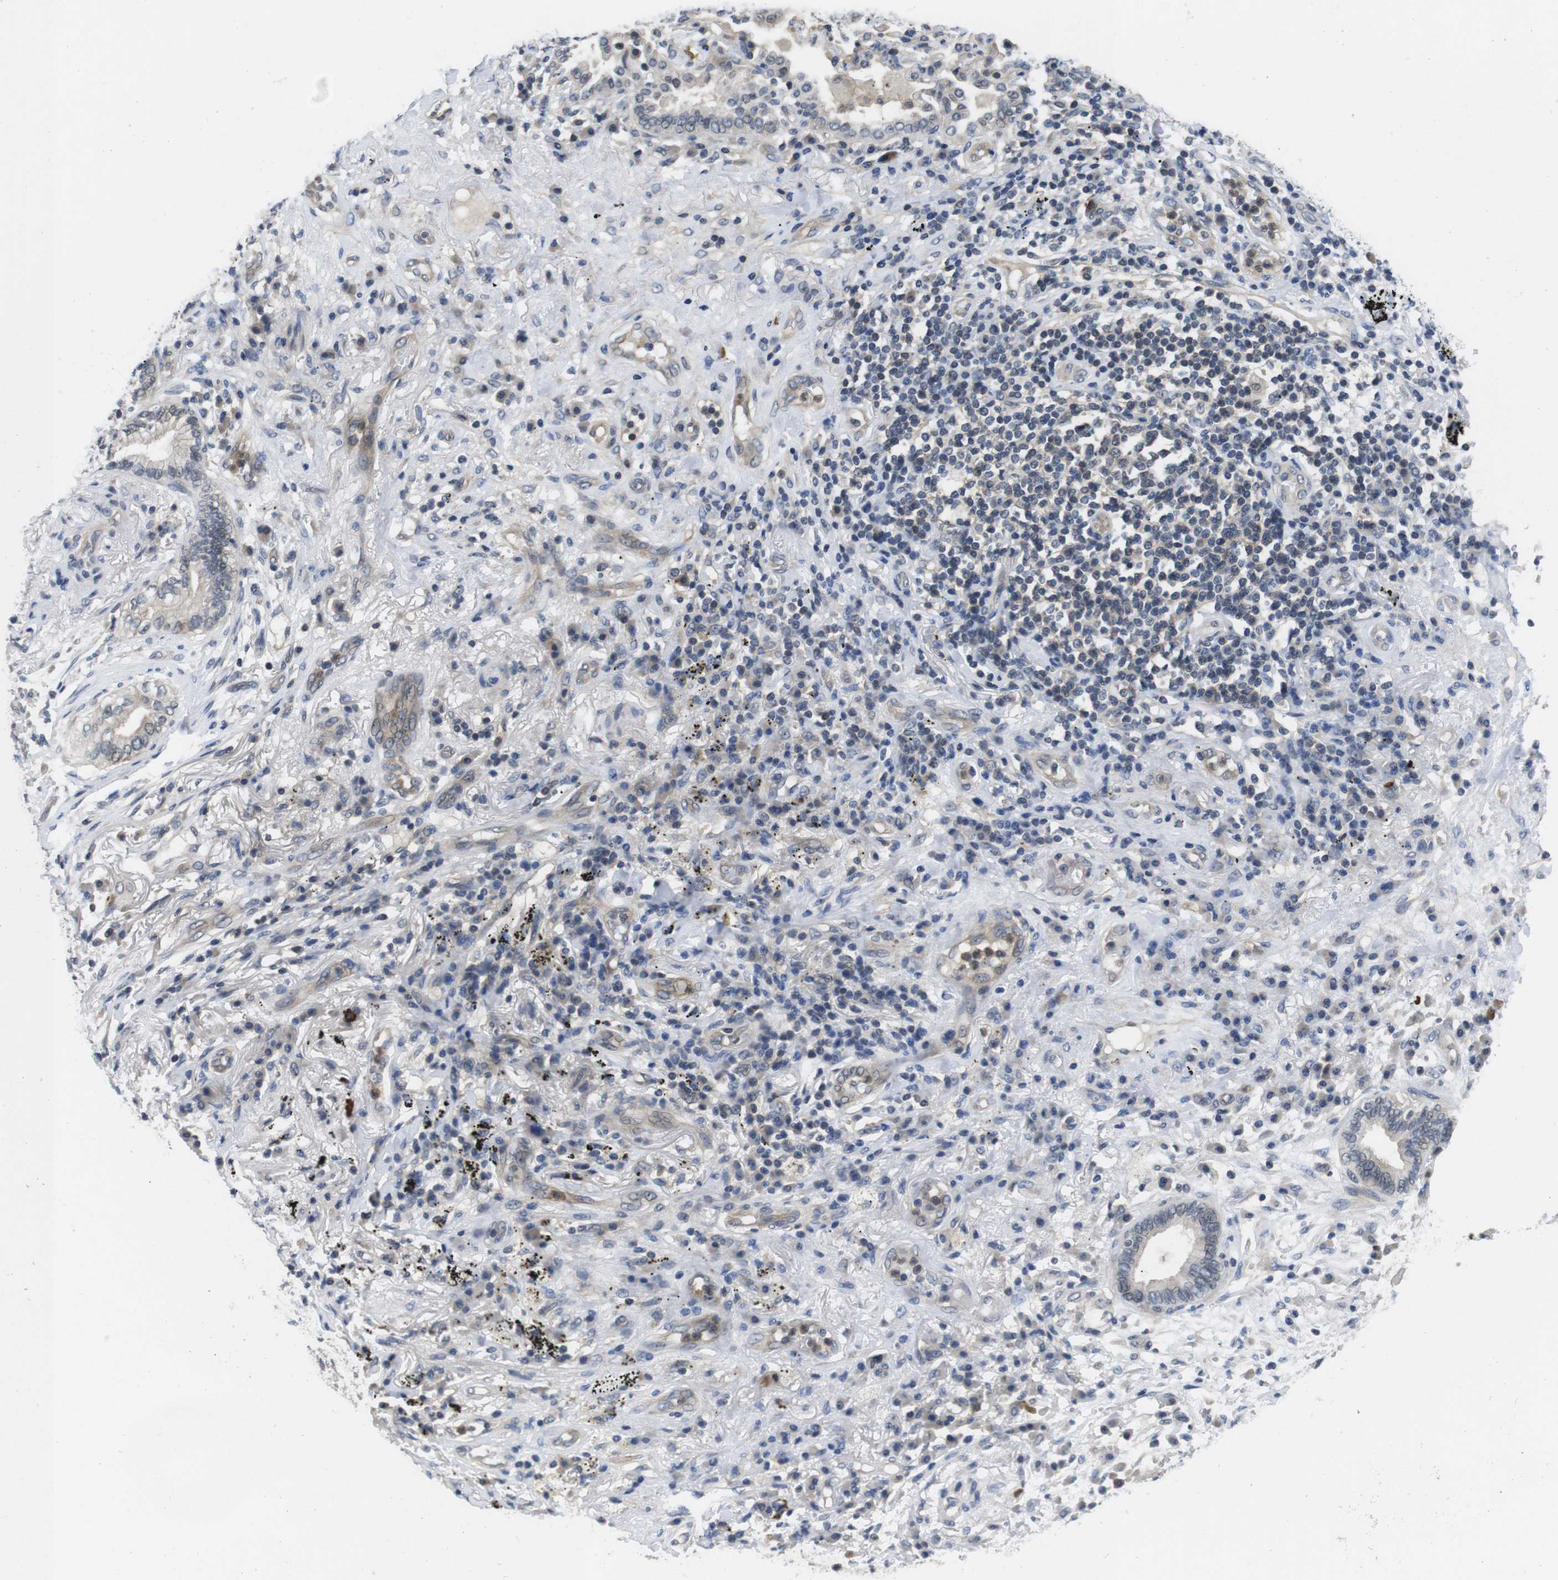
{"staining": {"intensity": "weak", "quantity": ">75%", "location": "cytoplasmic/membranous"}, "tissue": "lung cancer", "cell_type": "Tumor cells", "image_type": "cancer", "snomed": [{"axis": "morphology", "description": "Normal tissue, NOS"}, {"axis": "morphology", "description": "Adenocarcinoma, NOS"}, {"axis": "topography", "description": "Bronchus"}, {"axis": "topography", "description": "Lung"}], "caption": "IHC photomicrograph of neoplastic tissue: lung cancer (adenocarcinoma) stained using immunohistochemistry reveals low levels of weak protein expression localized specifically in the cytoplasmic/membranous of tumor cells, appearing as a cytoplasmic/membranous brown color.", "gene": "FADD", "patient": {"sex": "female", "age": 70}}